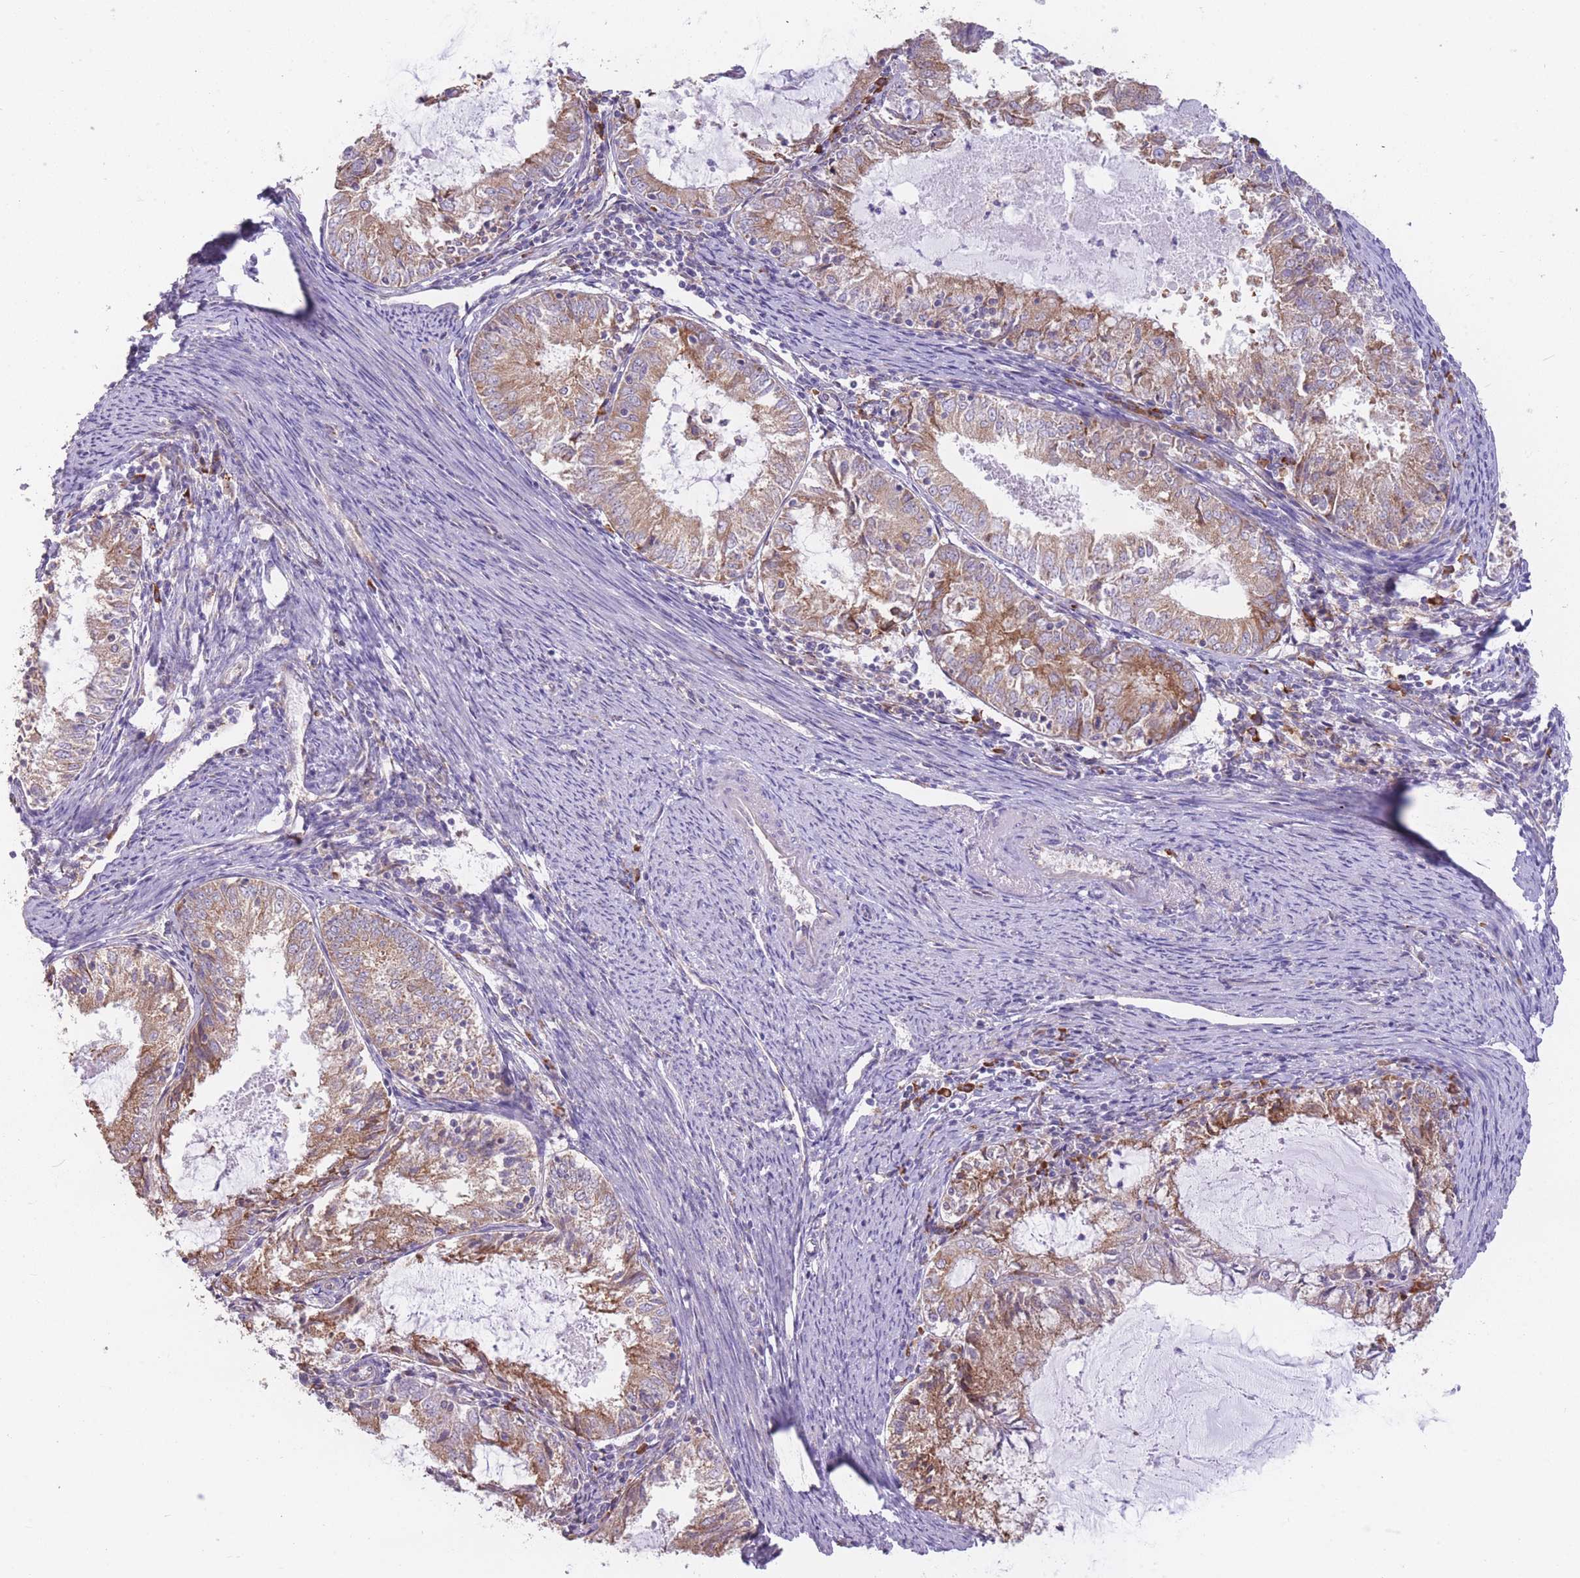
{"staining": {"intensity": "moderate", "quantity": ">75%", "location": "cytoplasmic/membranous"}, "tissue": "endometrial cancer", "cell_type": "Tumor cells", "image_type": "cancer", "snomed": [{"axis": "morphology", "description": "Adenocarcinoma, NOS"}, {"axis": "topography", "description": "Endometrium"}], "caption": "Endometrial adenocarcinoma was stained to show a protein in brown. There is medium levels of moderate cytoplasmic/membranous expression in about >75% of tumor cells.", "gene": "TRAPPC5", "patient": {"sex": "female", "age": 57}}